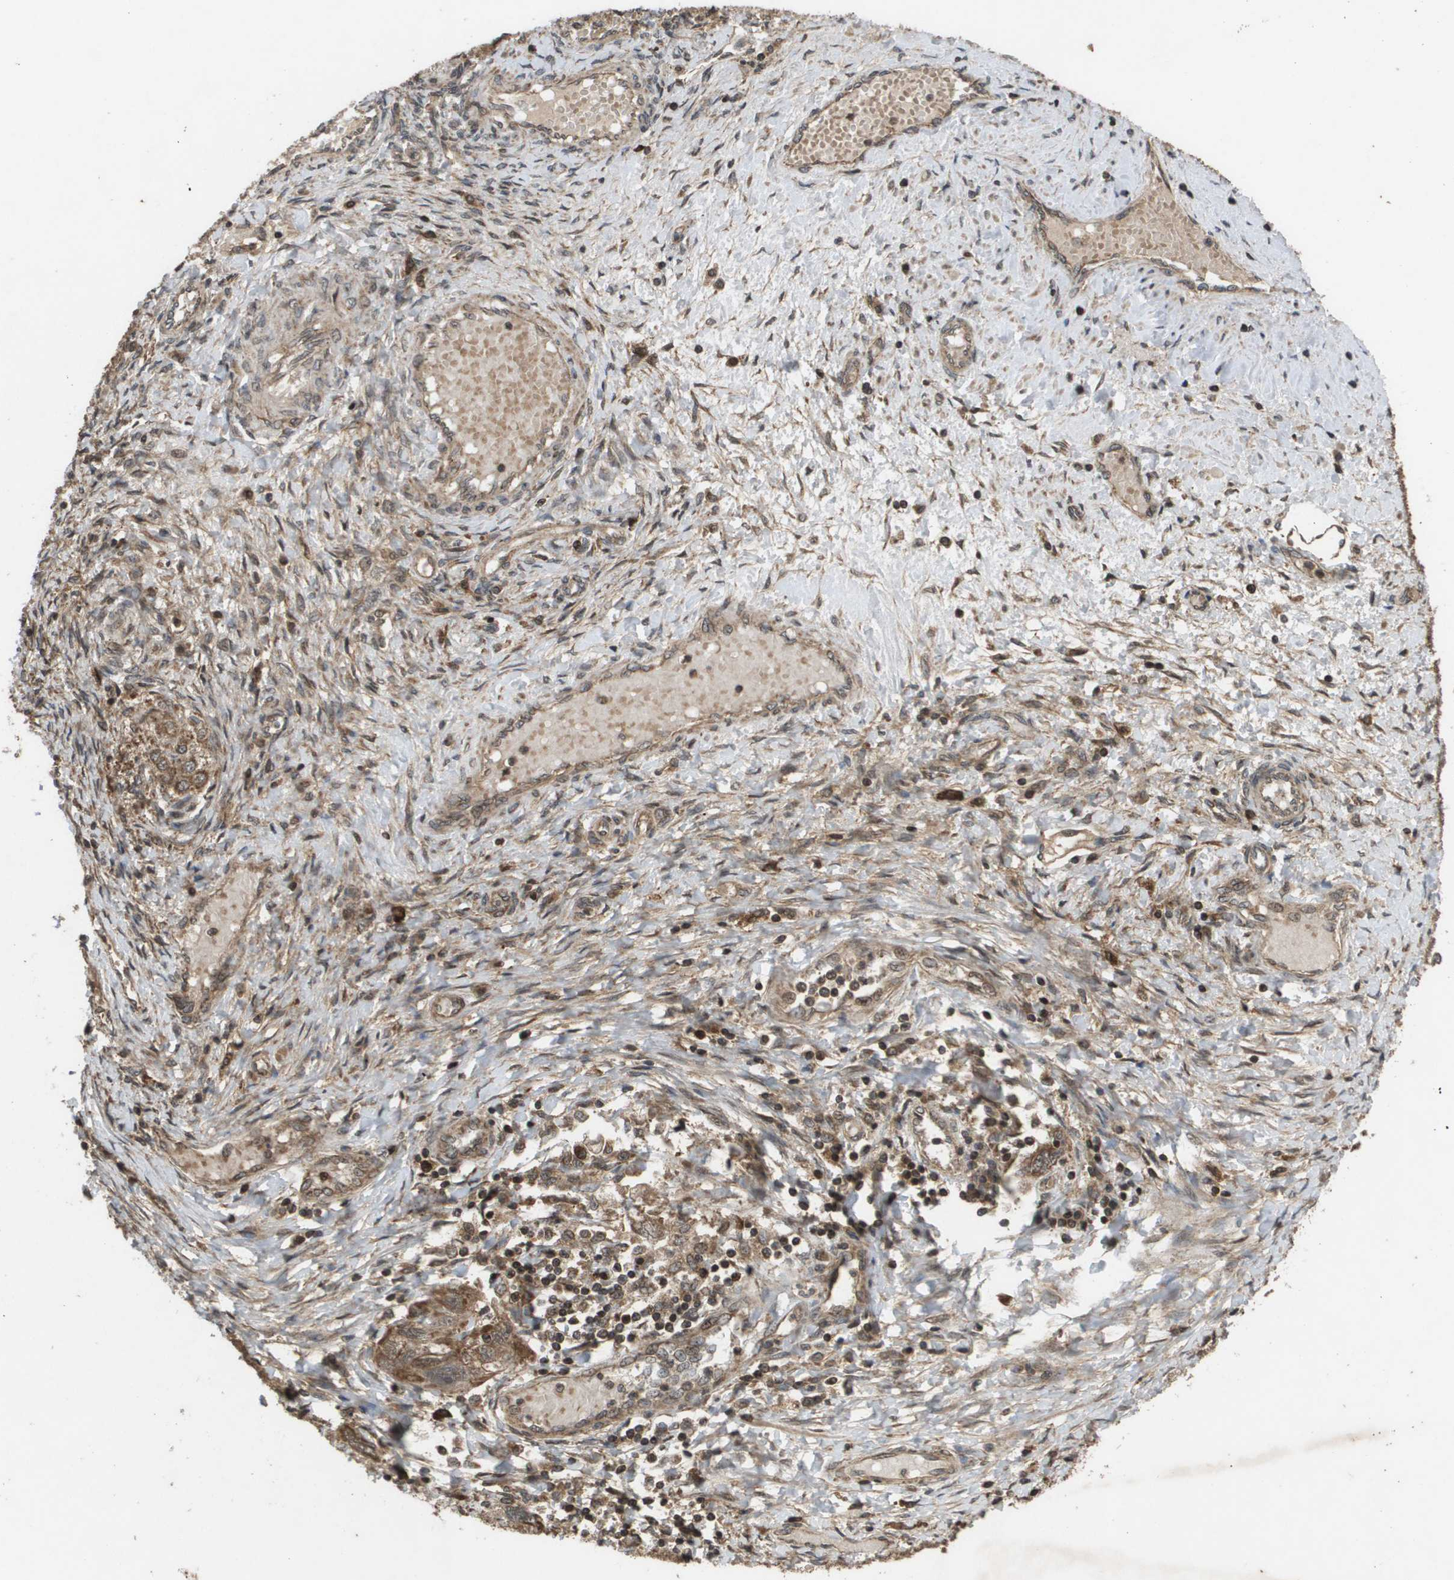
{"staining": {"intensity": "moderate", "quantity": ">75%", "location": "cytoplasmic/membranous"}, "tissue": "ovarian cancer", "cell_type": "Tumor cells", "image_type": "cancer", "snomed": [{"axis": "morphology", "description": "Carcinoma, NOS"}, {"axis": "morphology", "description": "Cystadenocarcinoma, serous, NOS"}, {"axis": "topography", "description": "Ovary"}], "caption": "Immunohistochemistry (IHC) image of neoplastic tissue: ovarian serous cystadenocarcinoma stained using immunohistochemistry displays medium levels of moderate protein expression localized specifically in the cytoplasmic/membranous of tumor cells, appearing as a cytoplasmic/membranous brown color.", "gene": "KIF11", "patient": {"sex": "female", "age": 69}}